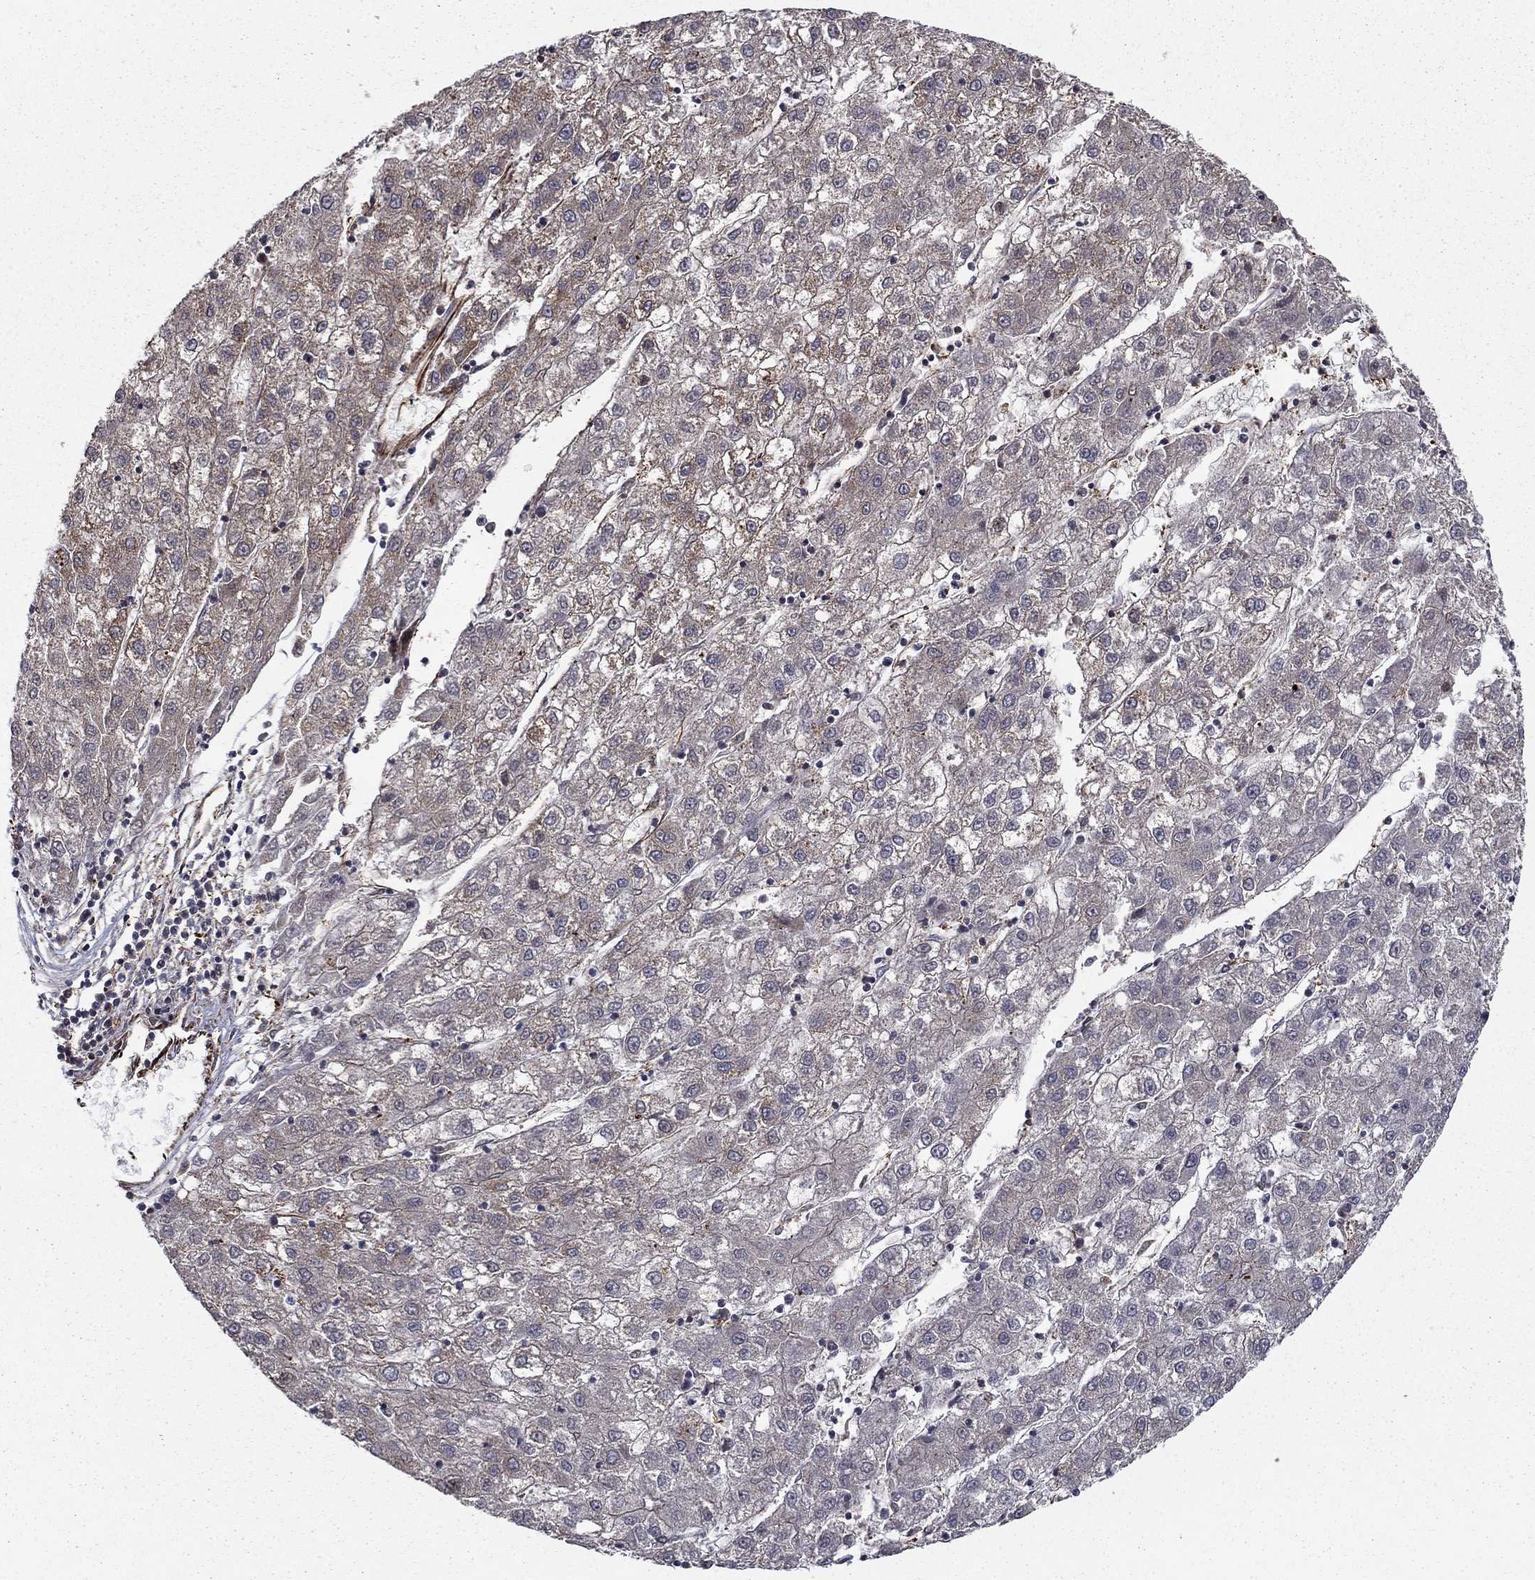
{"staining": {"intensity": "negative", "quantity": "none", "location": "none"}, "tissue": "liver cancer", "cell_type": "Tumor cells", "image_type": "cancer", "snomed": [{"axis": "morphology", "description": "Carcinoma, Hepatocellular, NOS"}, {"axis": "topography", "description": "Liver"}], "caption": "Immunohistochemistry (IHC) of liver cancer demonstrates no staining in tumor cells. The staining is performed using DAB (3,3'-diaminobenzidine) brown chromogen with nuclei counter-stained in using hematoxylin.", "gene": "ADM", "patient": {"sex": "male", "age": 72}}